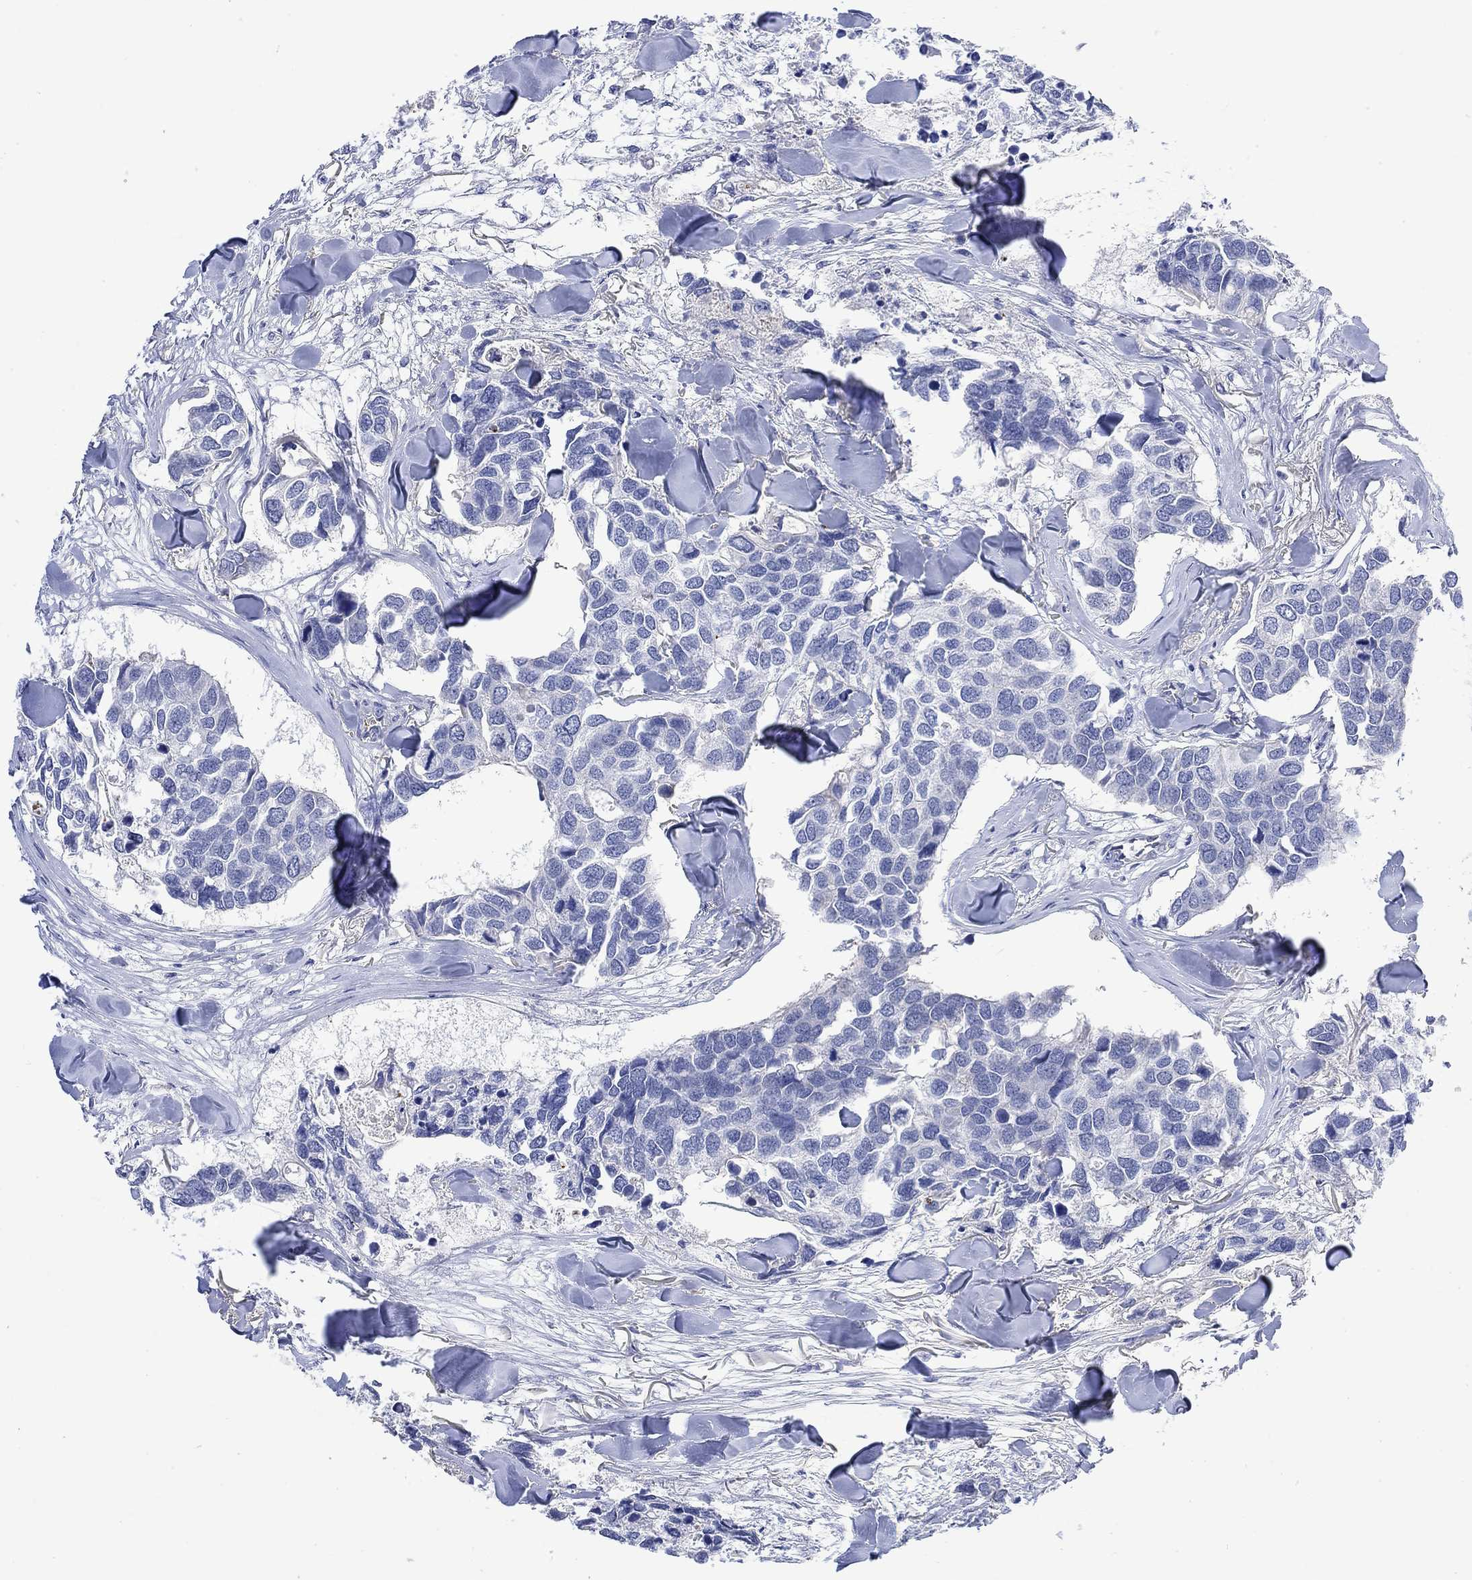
{"staining": {"intensity": "negative", "quantity": "none", "location": "none"}, "tissue": "breast cancer", "cell_type": "Tumor cells", "image_type": "cancer", "snomed": [{"axis": "morphology", "description": "Duct carcinoma"}, {"axis": "topography", "description": "Breast"}], "caption": "Protein analysis of breast cancer displays no significant staining in tumor cells. The staining is performed using DAB brown chromogen with nuclei counter-stained in using hematoxylin.", "gene": "AGRP", "patient": {"sex": "female", "age": 83}}